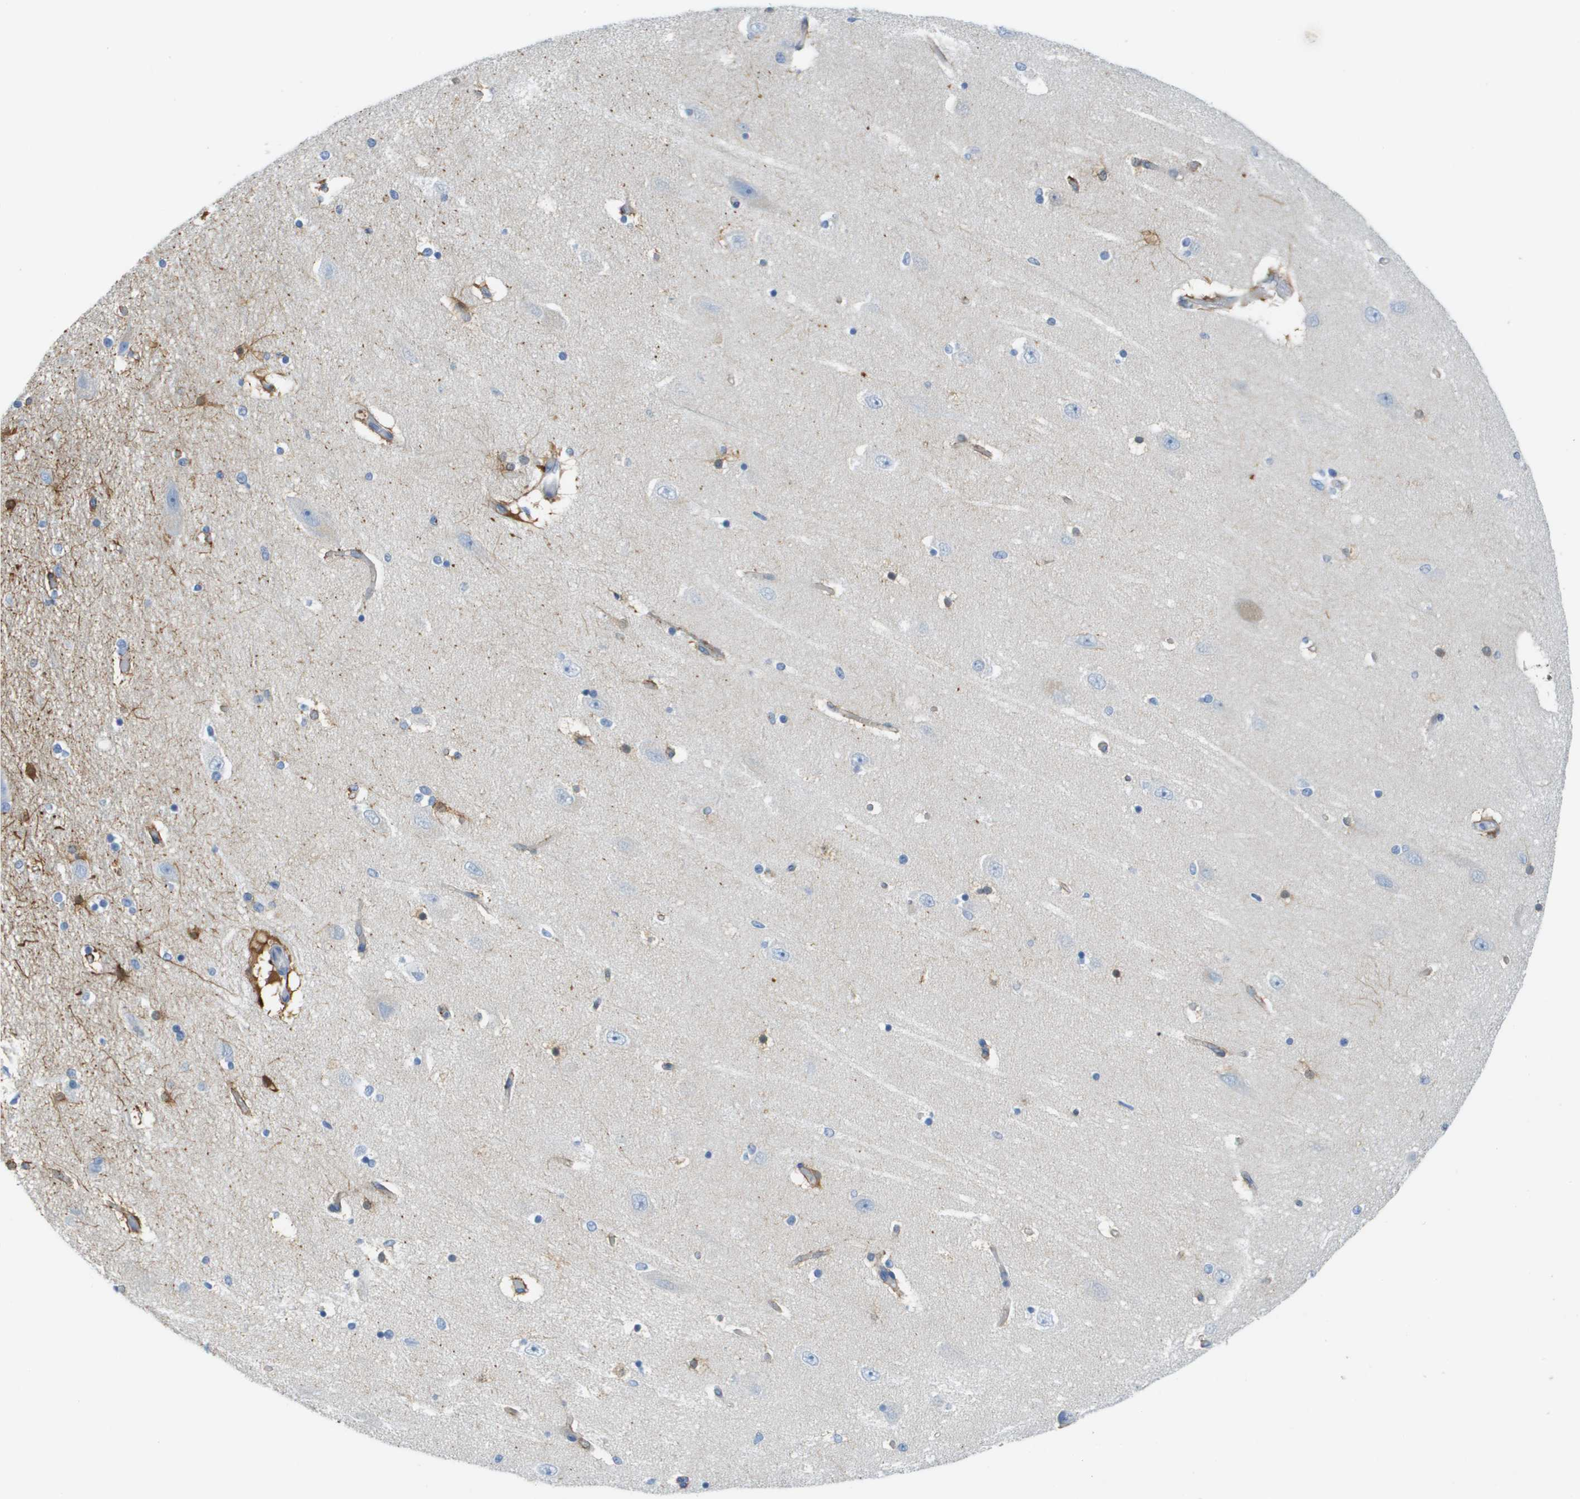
{"staining": {"intensity": "negative", "quantity": "none", "location": "none"}, "tissue": "hippocampus", "cell_type": "Glial cells", "image_type": "normal", "snomed": [{"axis": "morphology", "description": "Normal tissue, NOS"}, {"axis": "topography", "description": "Hippocampus"}], "caption": "Immunohistochemistry (IHC) of normal hippocampus reveals no staining in glial cells.", "gene": "CUL9", "patient": {"sex": "female", "age": 54}}